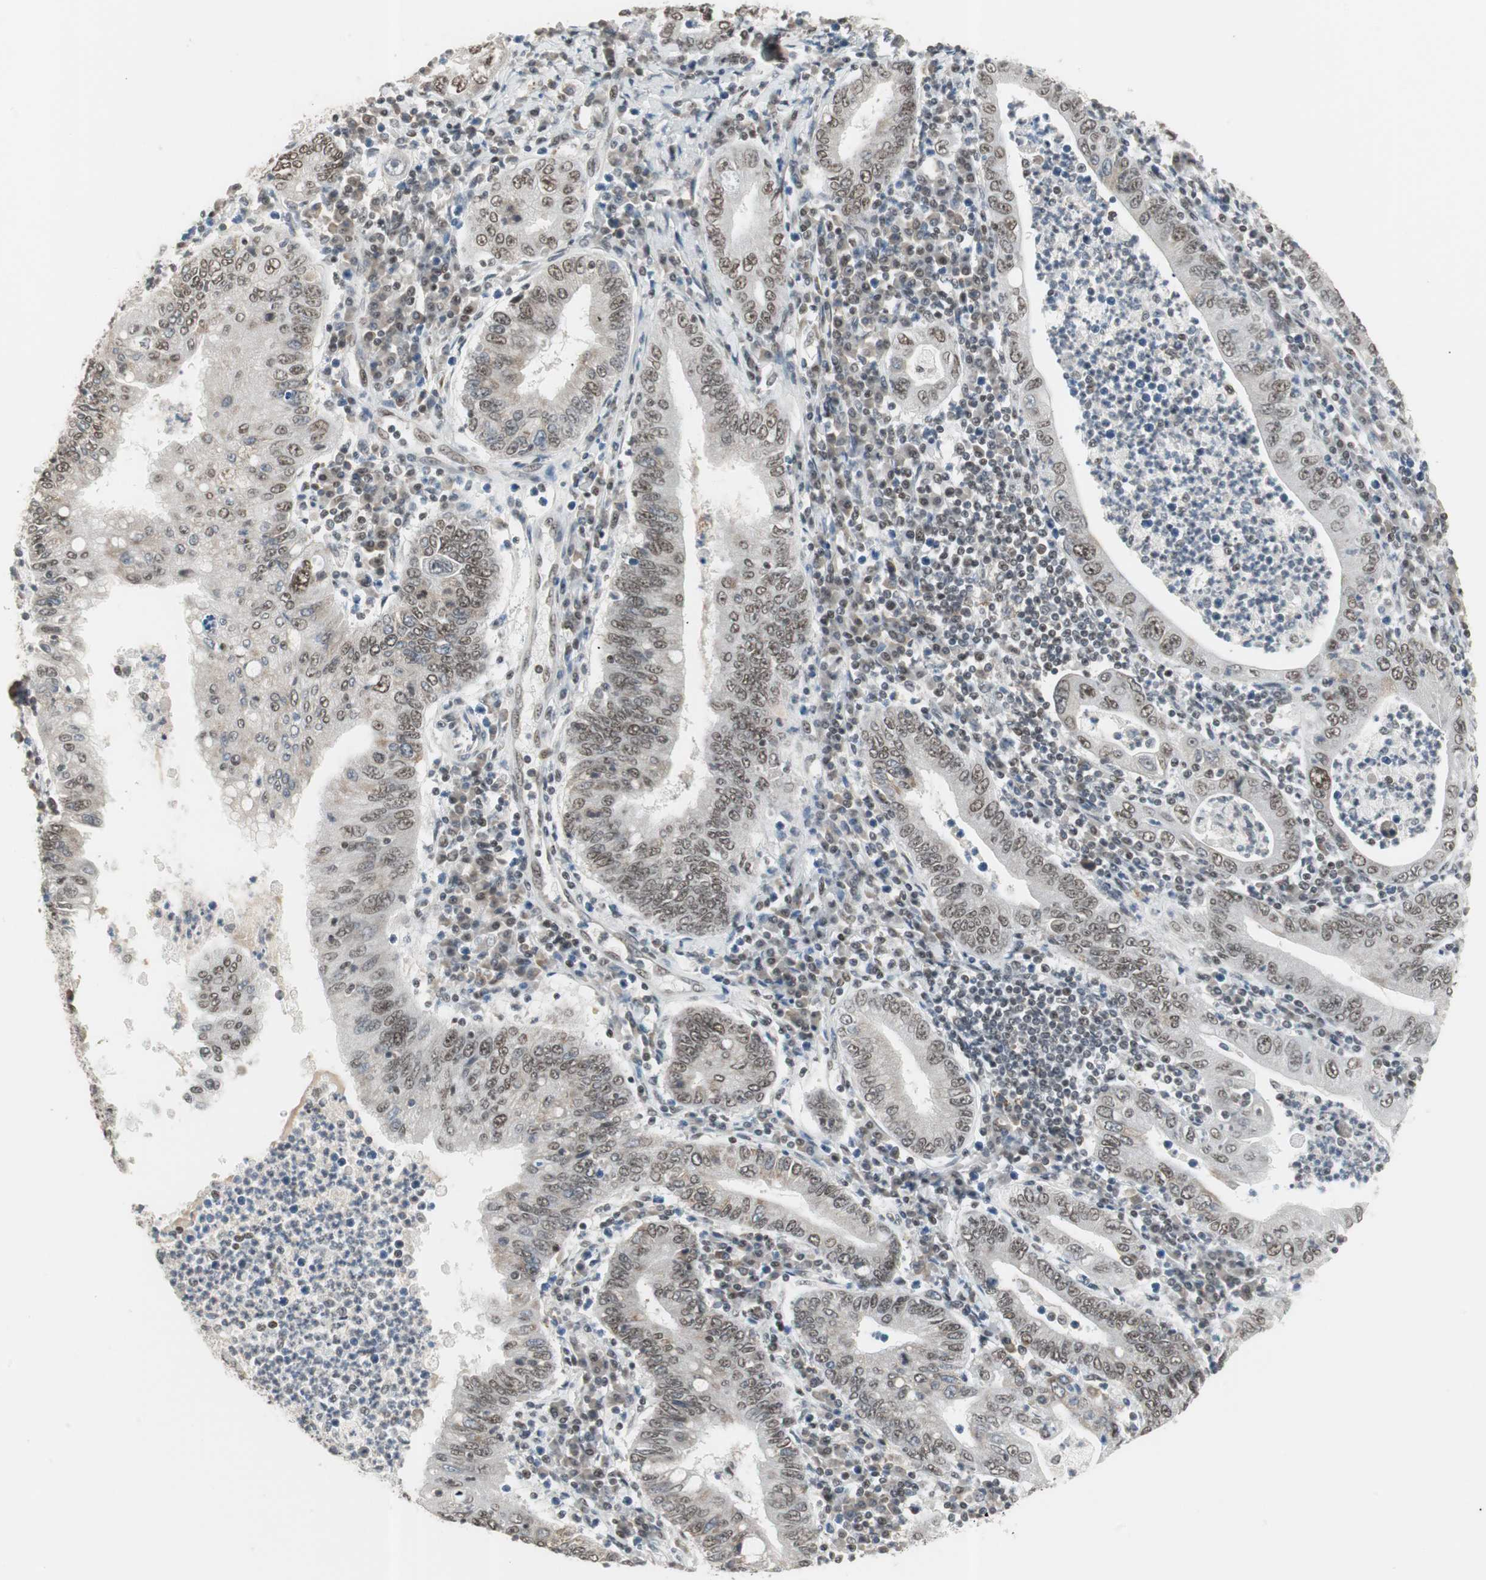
{"staining": {"intensity": "moderate", "quantity": ">75%", "location": "nuclear"}, "tissue": "stomach cancer", "cell_type": "Tumor cells", "image_type": "cancer", "snomed": [{"axis": "morphology", "description": "Normal tissue, NOS"}, {"axis": "morphology", "description": "Adenocarcinoma, NOS"}, {"axis": "topography", "description": "Esophagus"}, {"axis": "topography", "description": "Stomach, upper"}, {"axis": "topography", "description": "Peripheral nerve tissue"}], "caption": "IHC staining of adenocarcinoma (stomach), which displays medium levels of moderate nuclear expression in approximately >75% of tumor cells indicating moderate nuclear protein staining. The staining was performed using DAB (3,3'-diaminobenzidine) (brown) for protein detection and nuclei were counterstained in hematoxylin (blue).", "gene": "RTF1", "patient": {"sex": "male", "age": 62}}